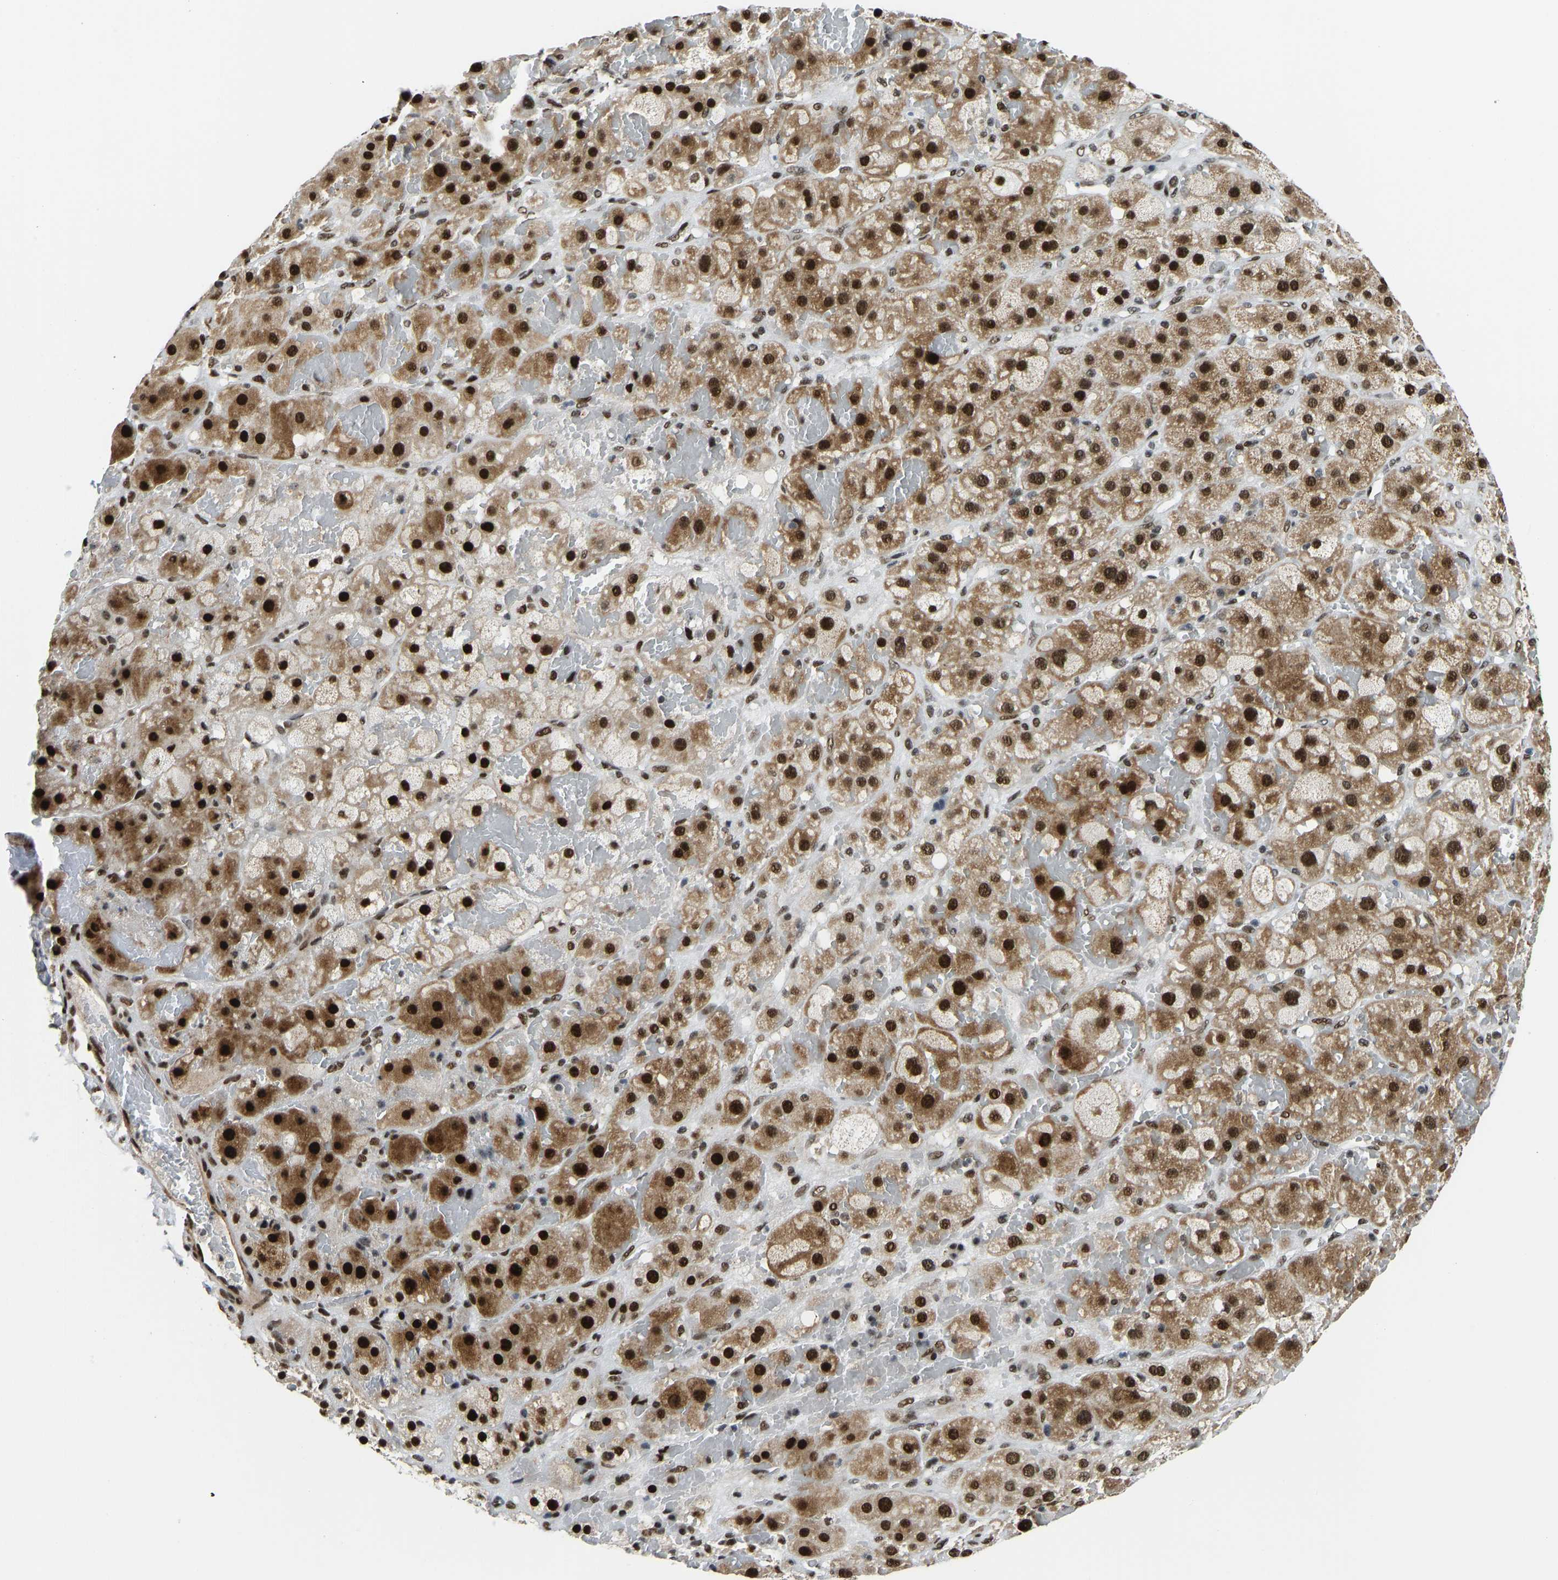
{"staining": {"intensity": "strong", "quantity": ">75%", "location": "cytoplasmic/membranous,nuclear"}, "tissue": "adrenal gland", "cell_type": "Glandular cells", "image_type": "normal", "snomed": [{"axis": "morphology", "description": "Normal tissue, NOS"}, {"axis": "topography", "description": "Adrenal gland"}], "caption": "Adrenal gland stained with DAB immunohistochemistry (IHC) demonstrates high levels of strong cytoplasmic/membranous,nuclear positivity in about >75% of glandular cells. The staining is performed using DAB (3,3'-diaminobenzidine) brown chromogen to label protein expression. The nuclei are counter-stained blue using hematoxylin.", "gene": "FOXK1", "patient": {"sex": "female", "age": 47}}